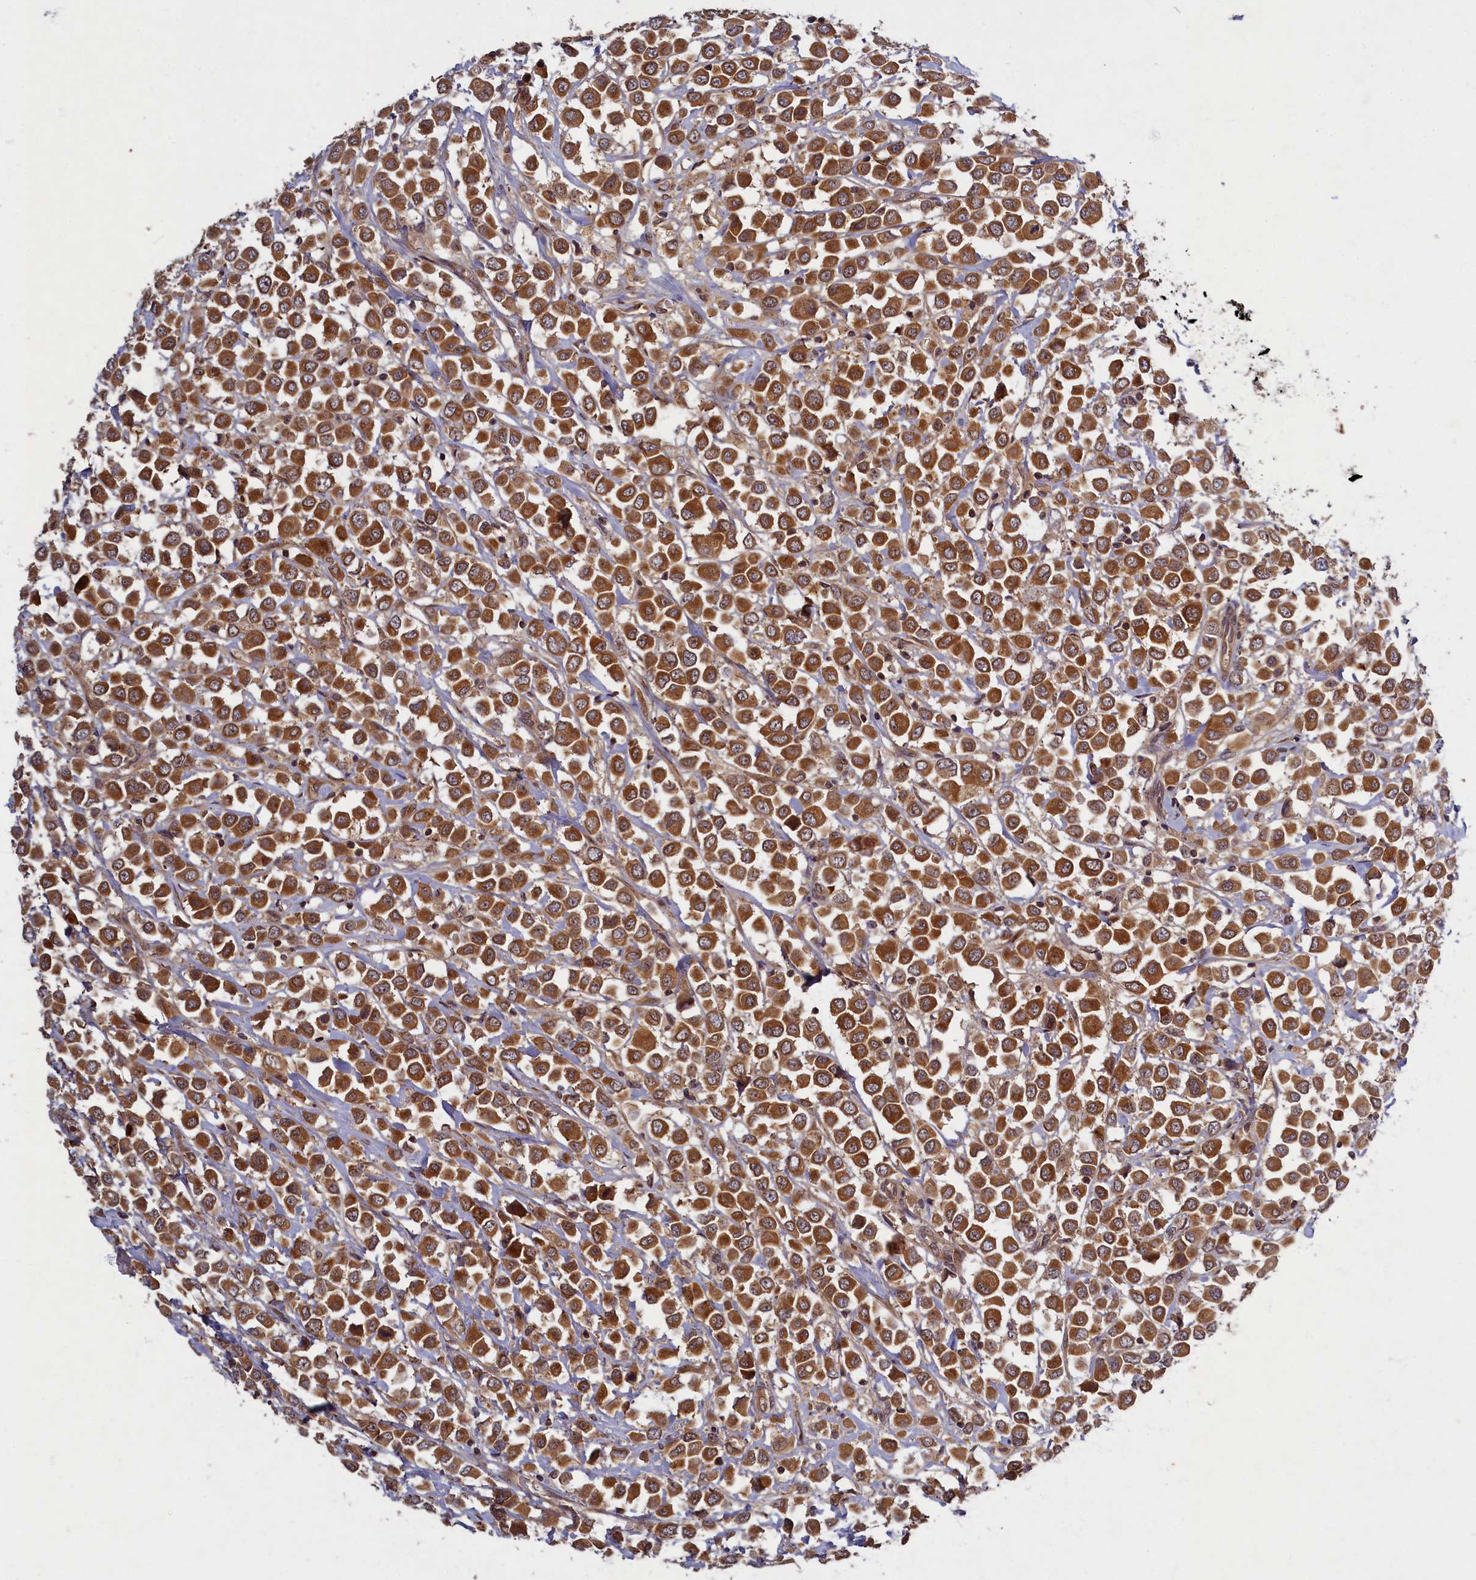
{"staining": {"intensity": "strong", "quantity": ">75%", "location": "cytoplasmic/membranous"}, "tissue": "breast cancer", "cell_type": "Tumor cells", "image_type": "cancer", "snomed": [{"axis": "morphology", "description": "Duct carcinoma"}, {"axis": "topography", "description": "Breast"}], "caption": "Immunohistochemistry (DAB (3,3'-diaminobenzidine)) staining of human infiltrating ductal carcinoma (breast) displays strong cytoplasmic/membranous protein positivity in about >75% of tumor cells. The staining was performed using DAB, with brown indicating positive protein expression. Nuclei are stained blue with hematoxylin.", "gene": "BICD1", "patient": {"sex": "female", "age": 61}}